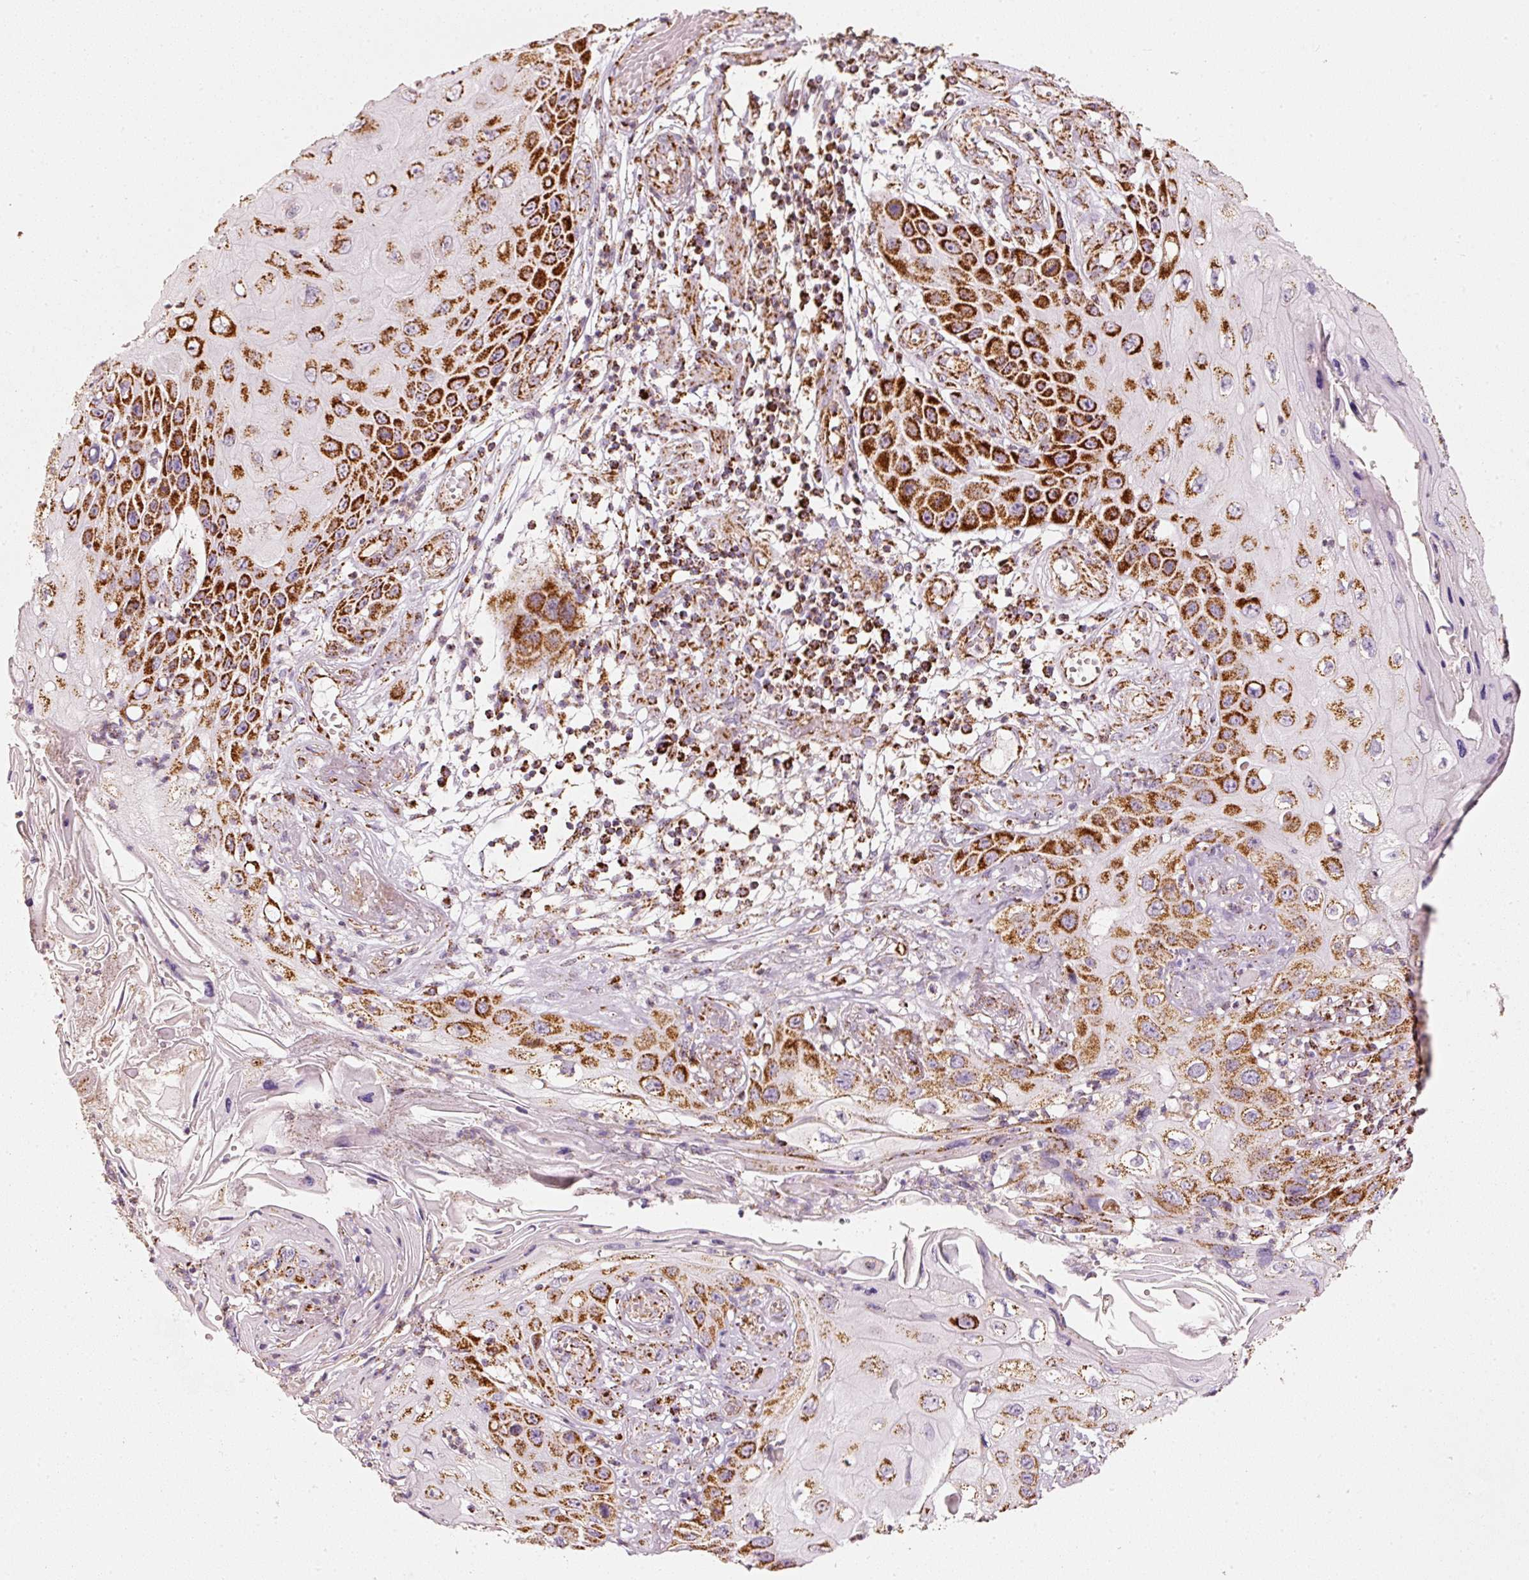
{"staining": {"intensity": "strong", "quantity": ">75%", "location": "cytoplasmic/membranous"}, "tissue": "skin cancer", "cell_type": "Tumor cells", "image_type": "cancer", "snomed": [{"axis": "morphology", "description": "Squamous cell carcinoma, NOS"}, {"axis": "topography", "description": "Skin"}, {"axis": "topography", "description": "Vulva"}], "caption": "Immunohistochemical staining of human skin cancer demonstrates high levels of strong cytoplasmic/membranous protein positivity in approximately >75% of tumor cells.", "gene": "UQCRC1", "patient": {"sex": "female", "age": 44}}